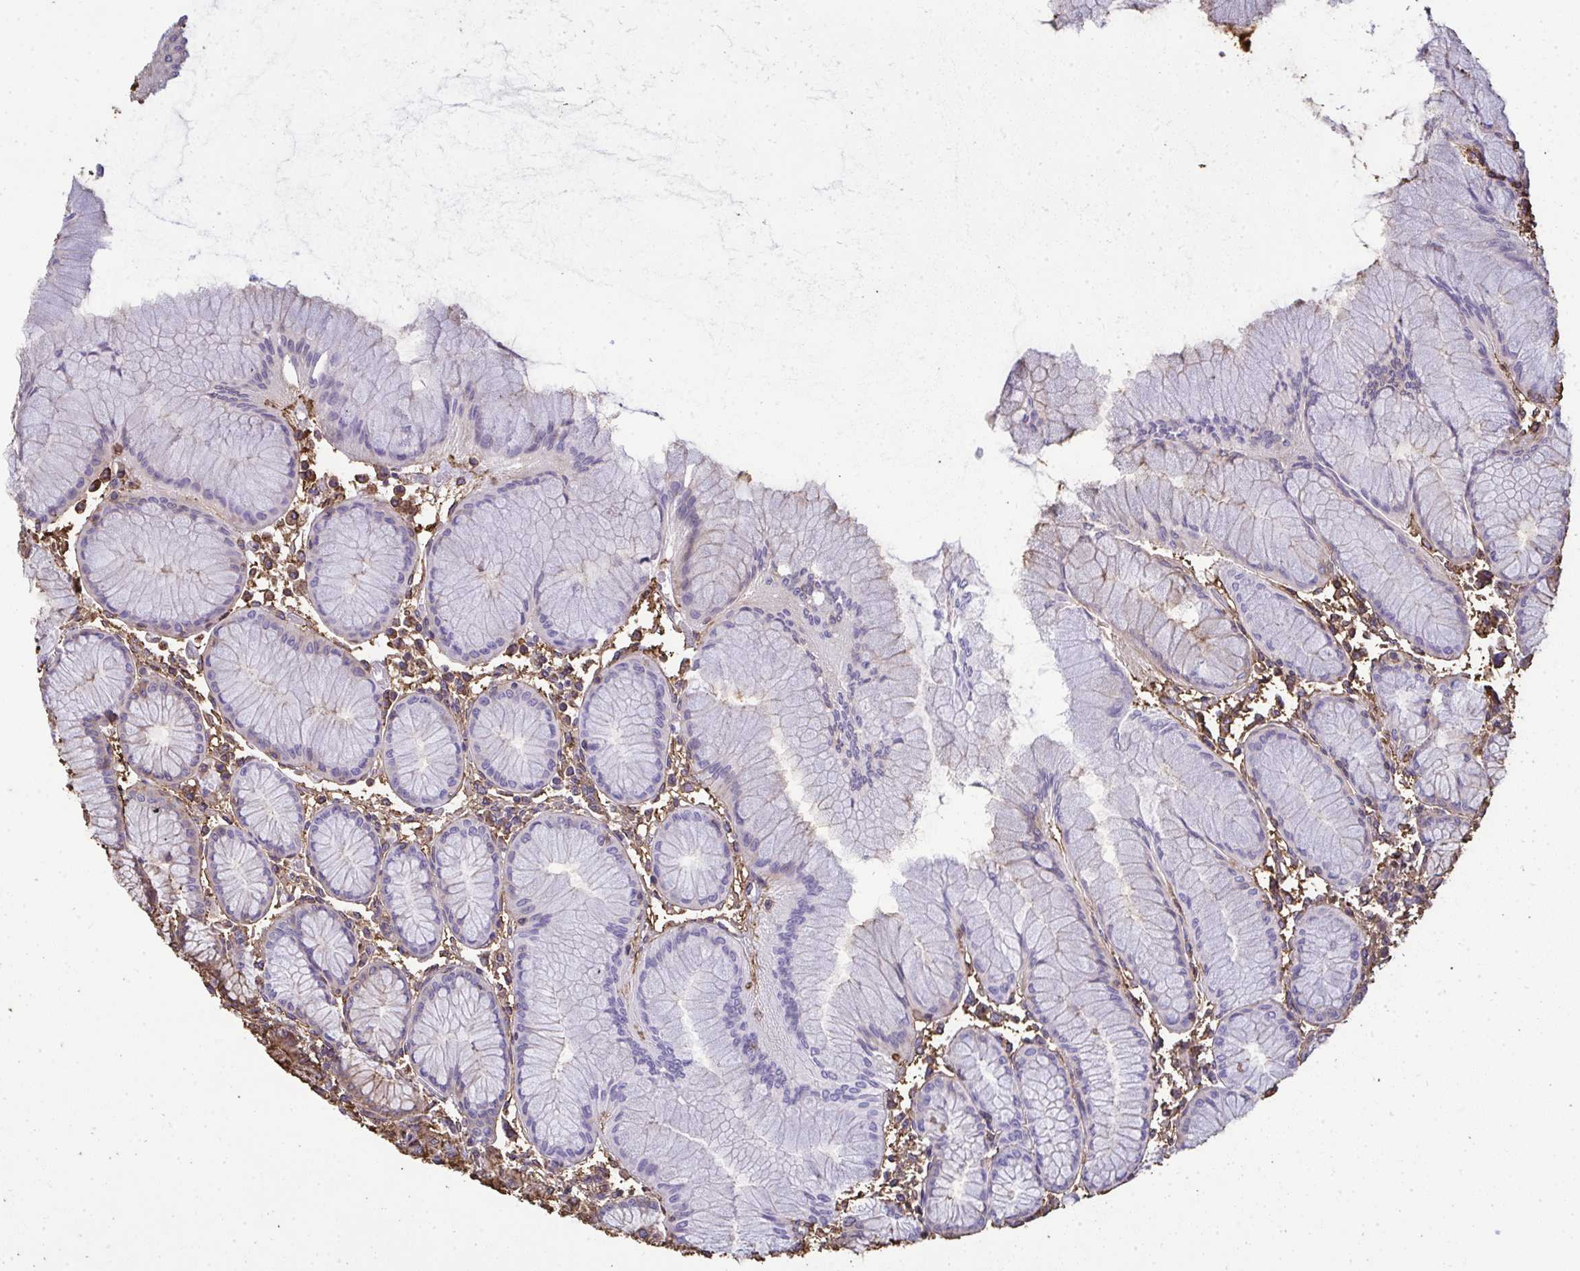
{"staining": {"intensity": "moderate", "quantity": "<25%", "location": "cytoplasmic/membranous"}, "tissue": "stomach", "cell_type": "Glandular cells", "image_type": "normal", "snomed": [{"axis": "morphology", "description": "Normal tissue, NOS"}, {"axis": "topography", "description": "Stomach"}], "caption": "Unremarkable stomach exhibits moderate cytoplasmic/membranous staining in approximately <25% of glandular cells.", "gene": "ANXA5", "patient": {"sex": "female", "age": 57}}